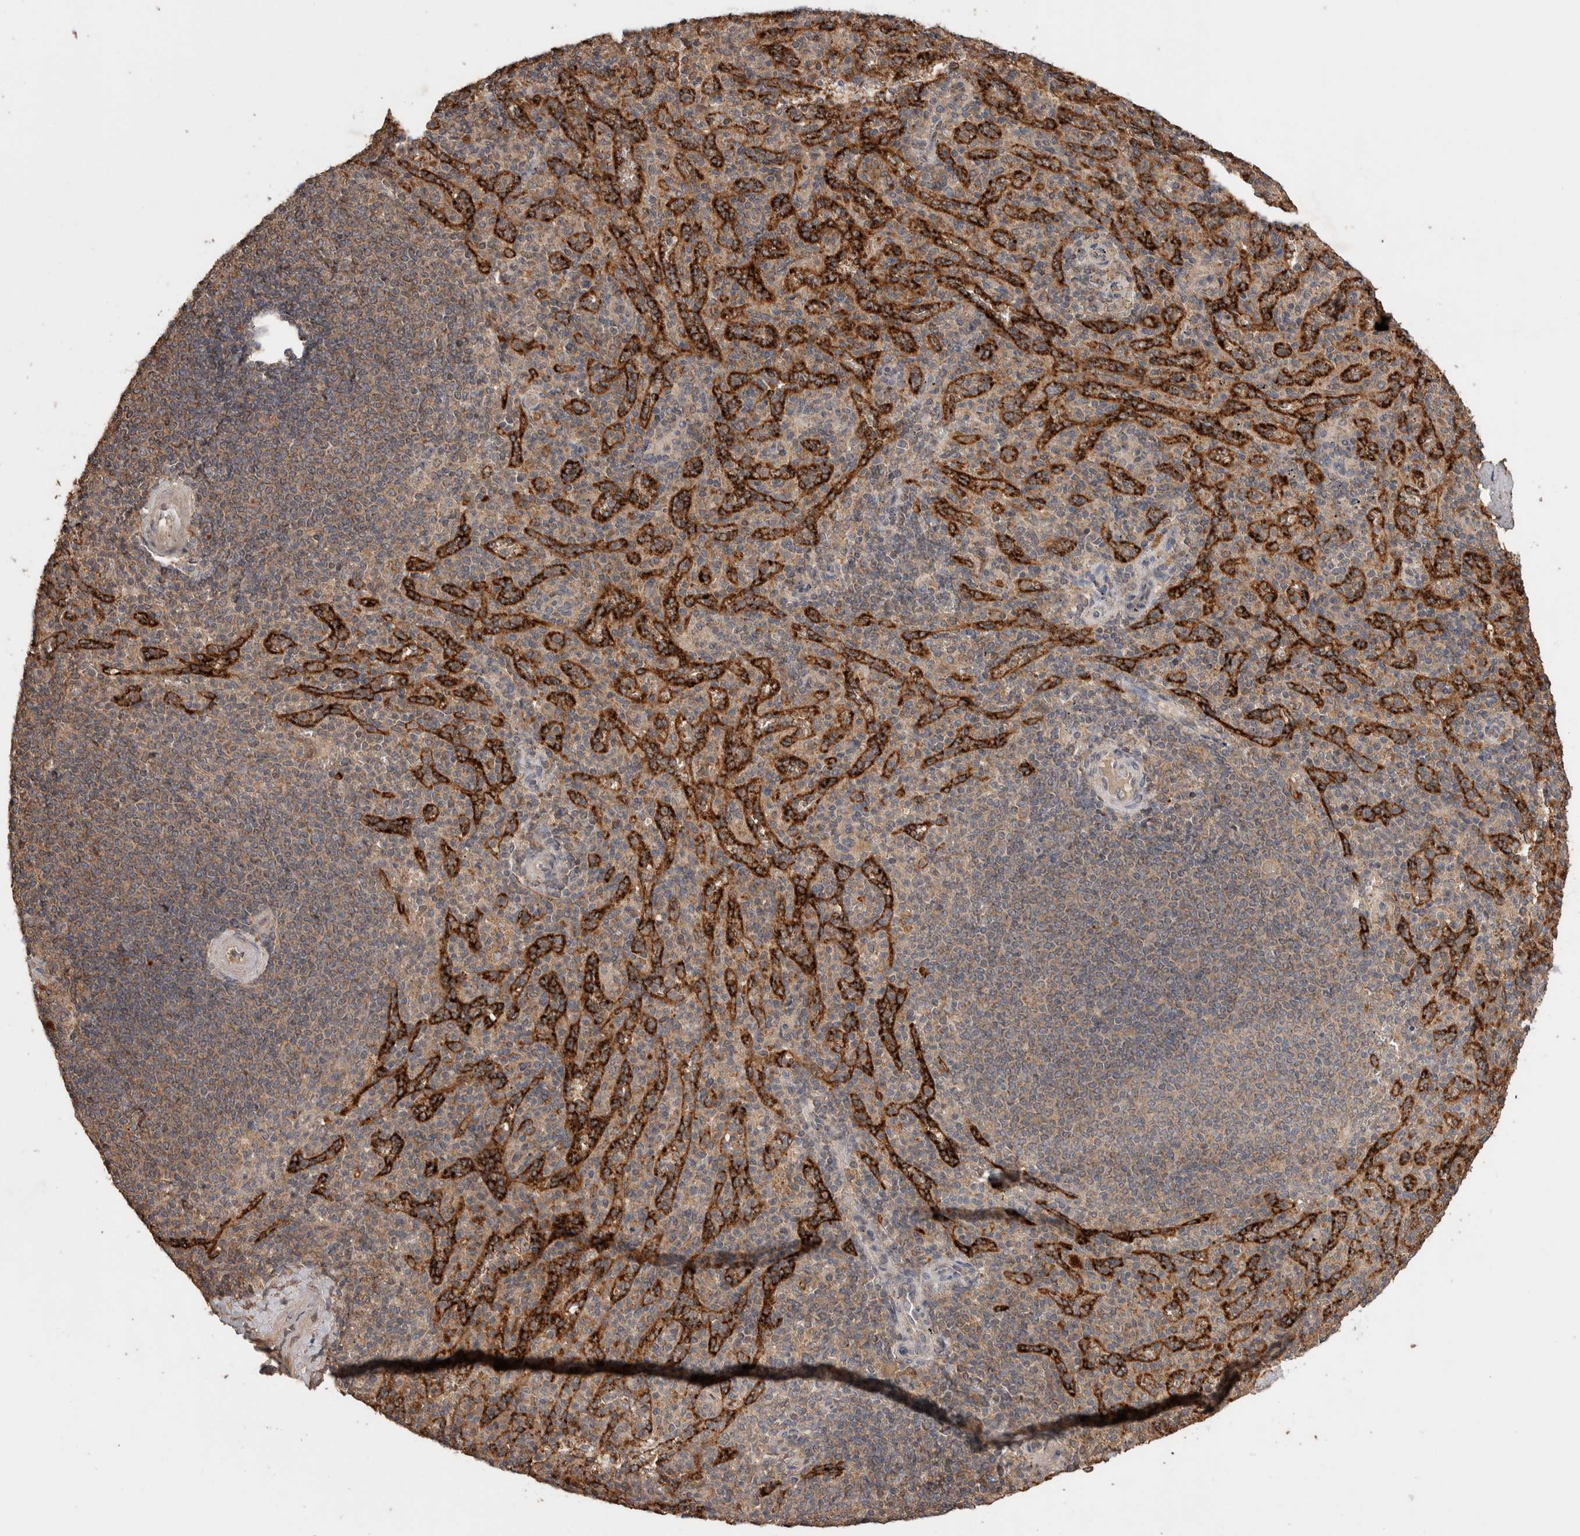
{"staining": {"intensity": "weak", "quantity": "25%-75%", "location": "cytoplasmic/membranous"}, "tissue": "spleen", "cell_type": "Cells in red pulp", "image_type": "normal", "snomed": [{"axis": "morphology", "description": "Normal tissue, NOS"}, {"axis": "topography", "description": "Spleen"}], "caption": "IHC of unremarkable human spleen shows low levels of weak cytoplasmic/membranous positivity in about 25%-75% of cells in red pulp.", "gene": "KCNJ5", "patient": {"sex": "male", "age": 36}}